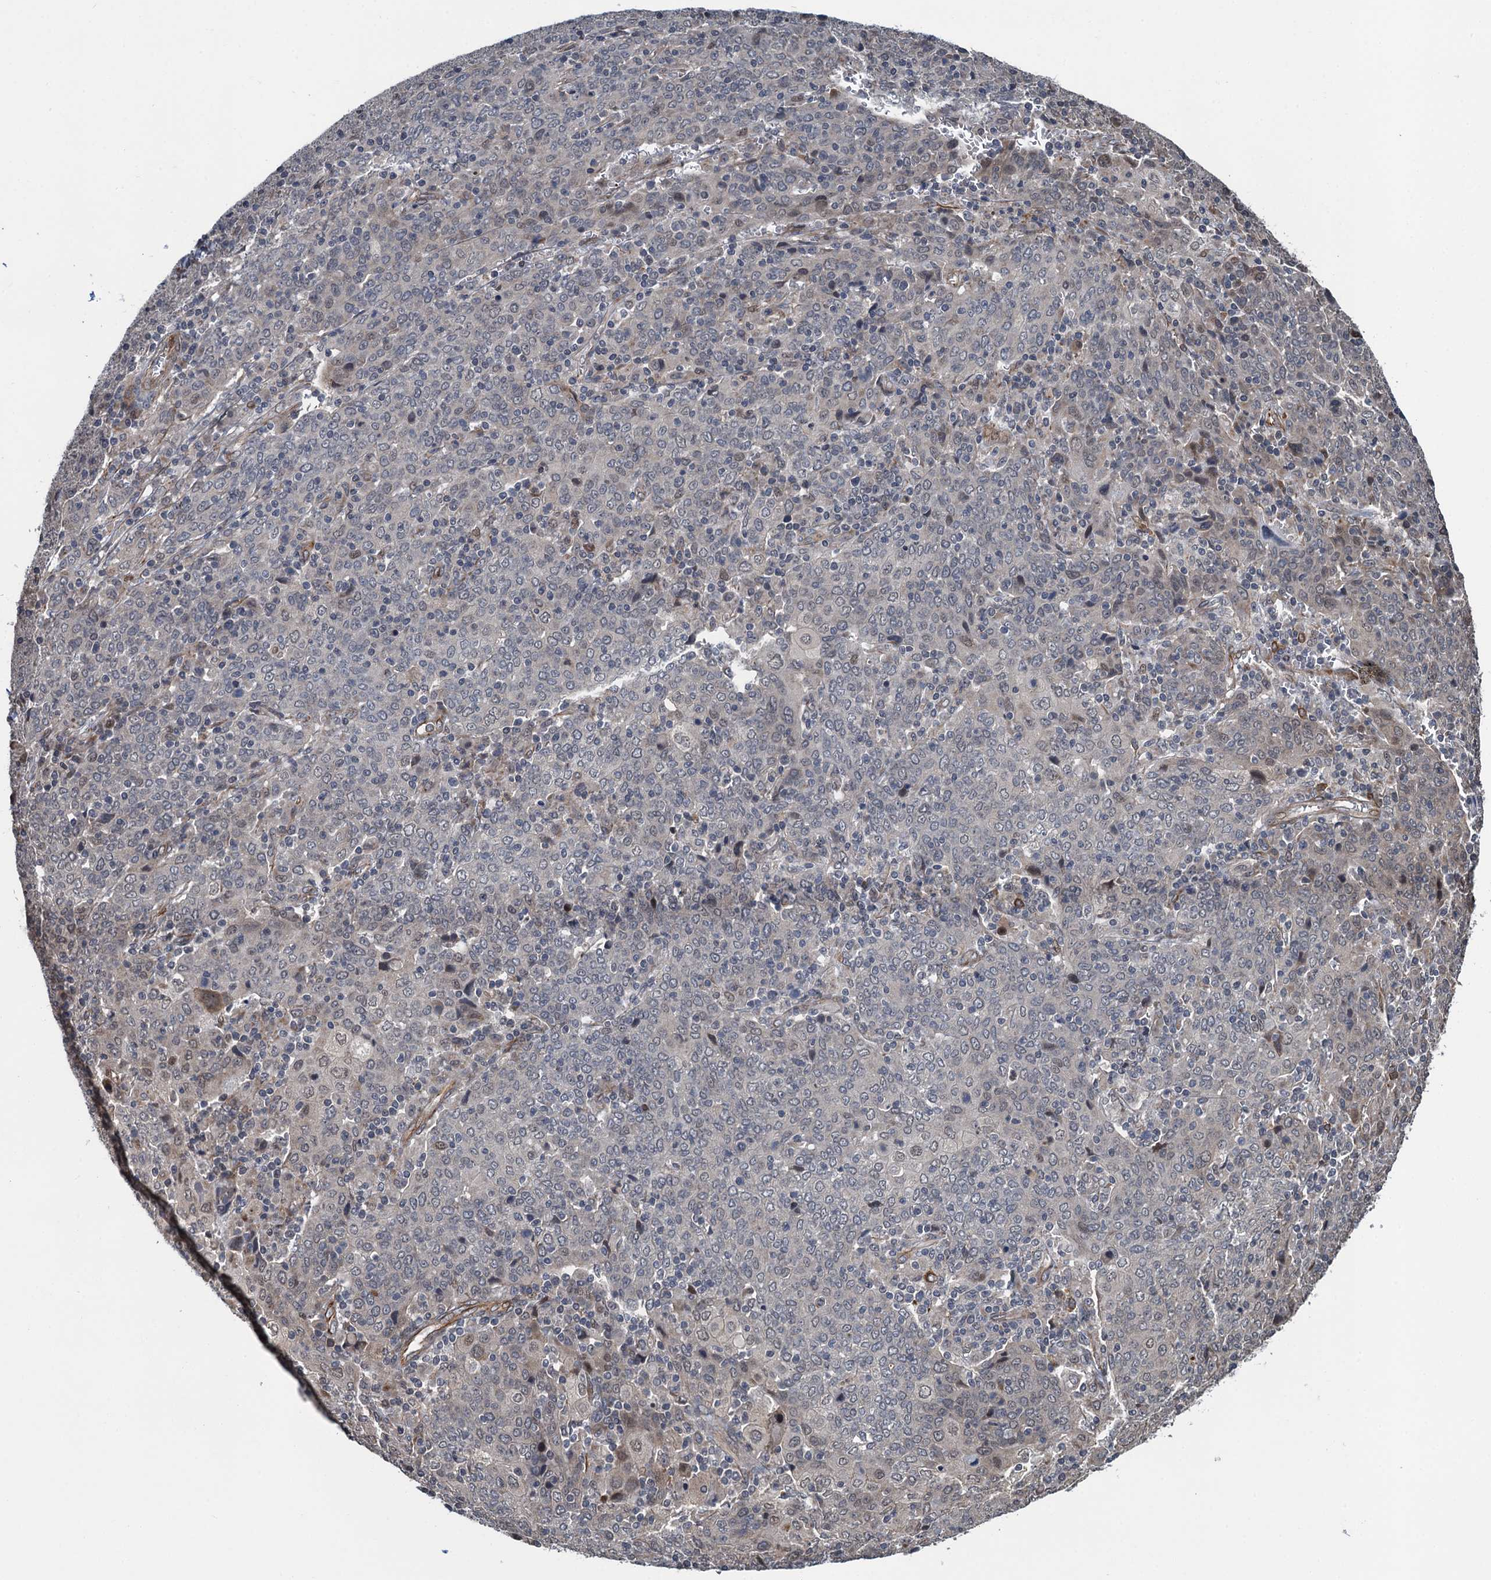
{"staining": {"intensity": "negative", "quantity": "none", "location": "none"}, "tissue": "cervical cancer", "cell_type": "Tumor cells", "image_type": "cancer", "snomed": [{"axis": "morphology", "description": "Squamous cell carcinoma, NOS"}, {"axis": "topography", "description": "Cervix"}], "caption": "Cervical cancer (squamous cell carcinoma) was stained to show a protein in brown. There is no significant expression in tumor cells.", "gene": "WHAMM", "patient": {"sex": "female", "age": 67}}